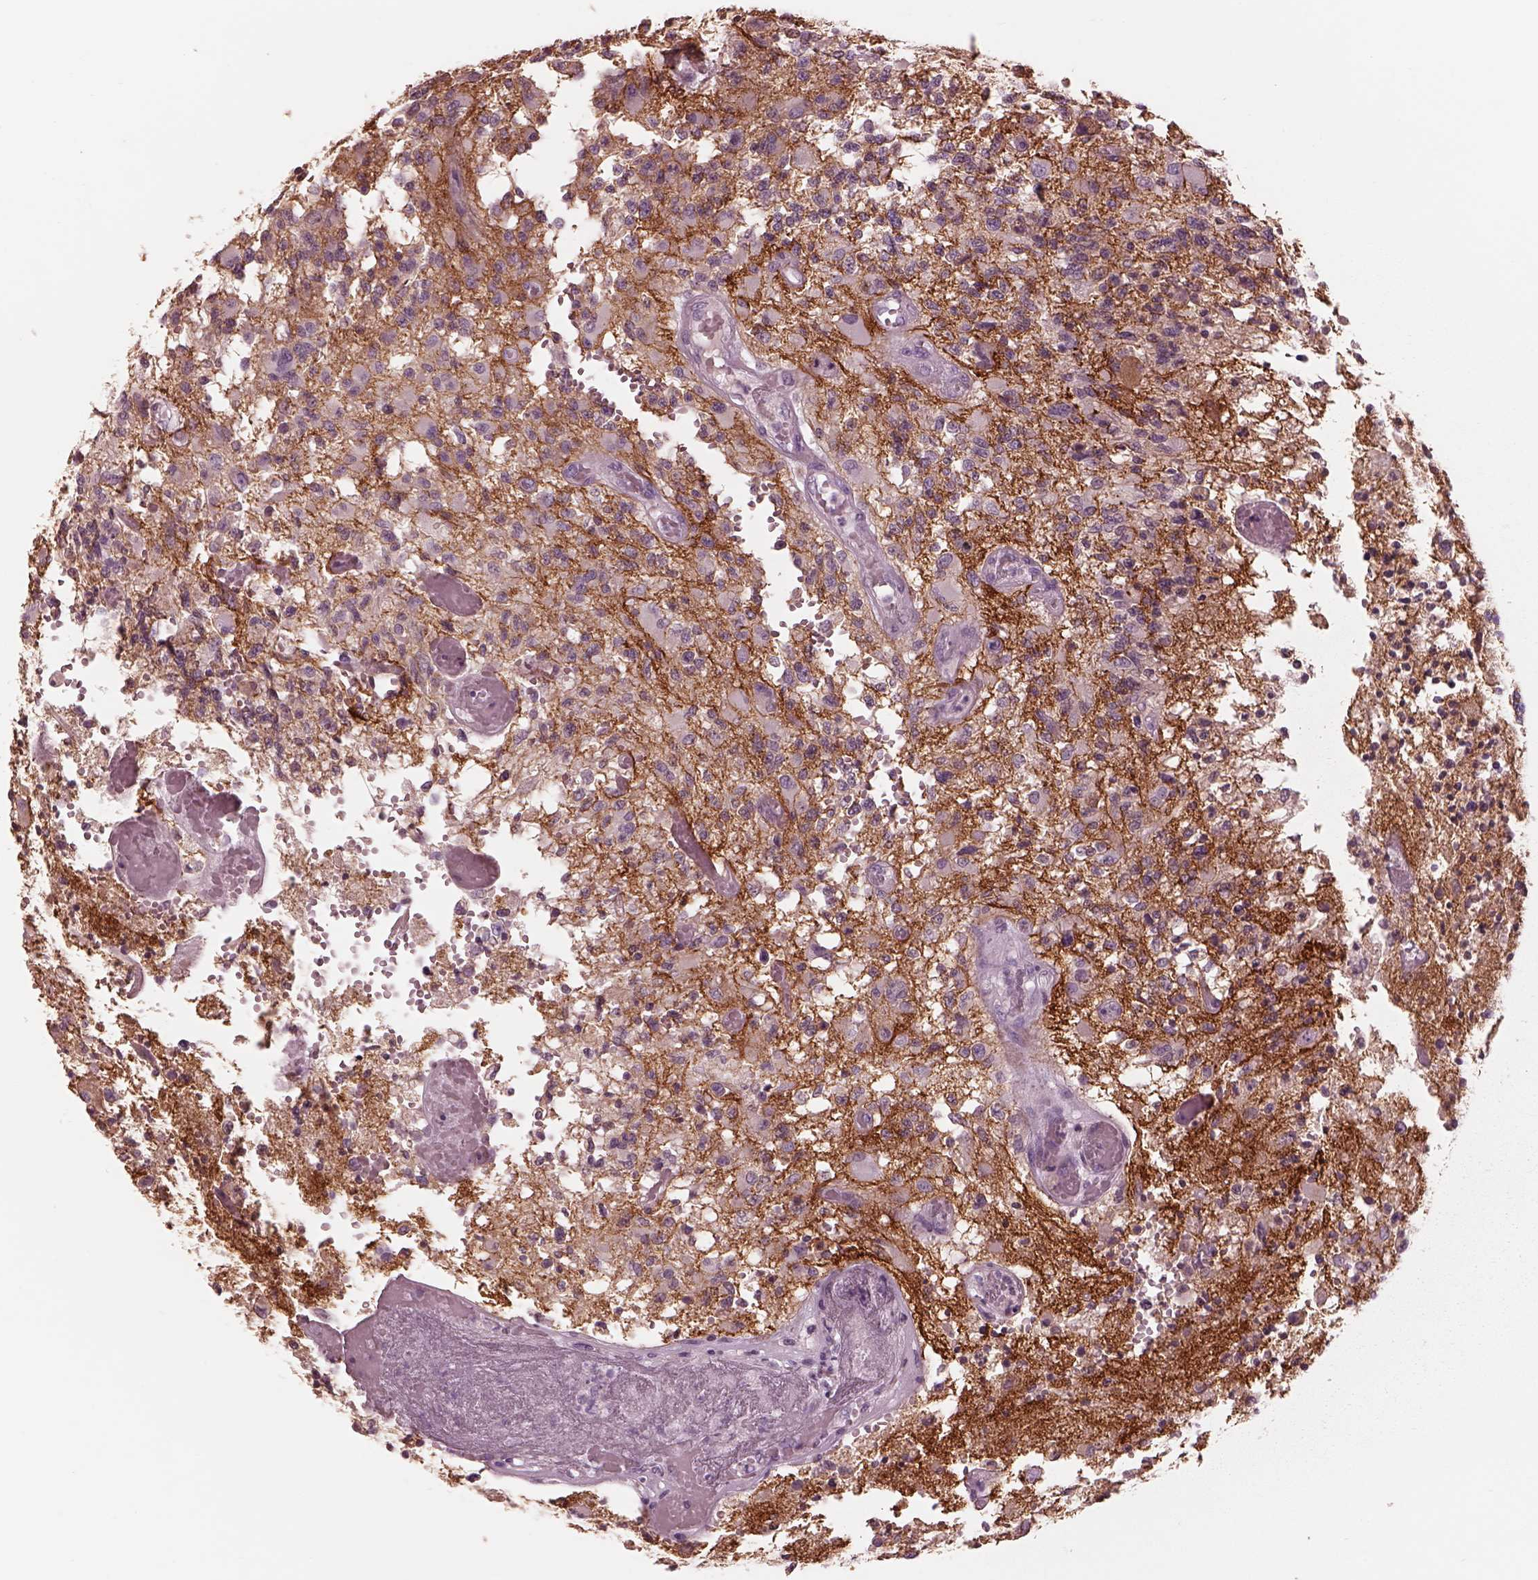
{"staining": {"intensity": "negative", "quantity": "none", "location": "none"}, "tissue": "glioma", "cell_type": "Tumor cells", "image_type": "cancer", "snomed": [{"axis": "morphology", "description": "Glioma, malignant, High grade"}, {"axis": "topography", "description": "Brain"}], "caption": "An IHC photomicrograph of glioma is shown. There is no staining in tumor cells of glioma. (Immunohistochemistry, brightfield microscopy, high magnification).", "gene": "CADM2", "patient": {"sex": "female", "age": 63}}